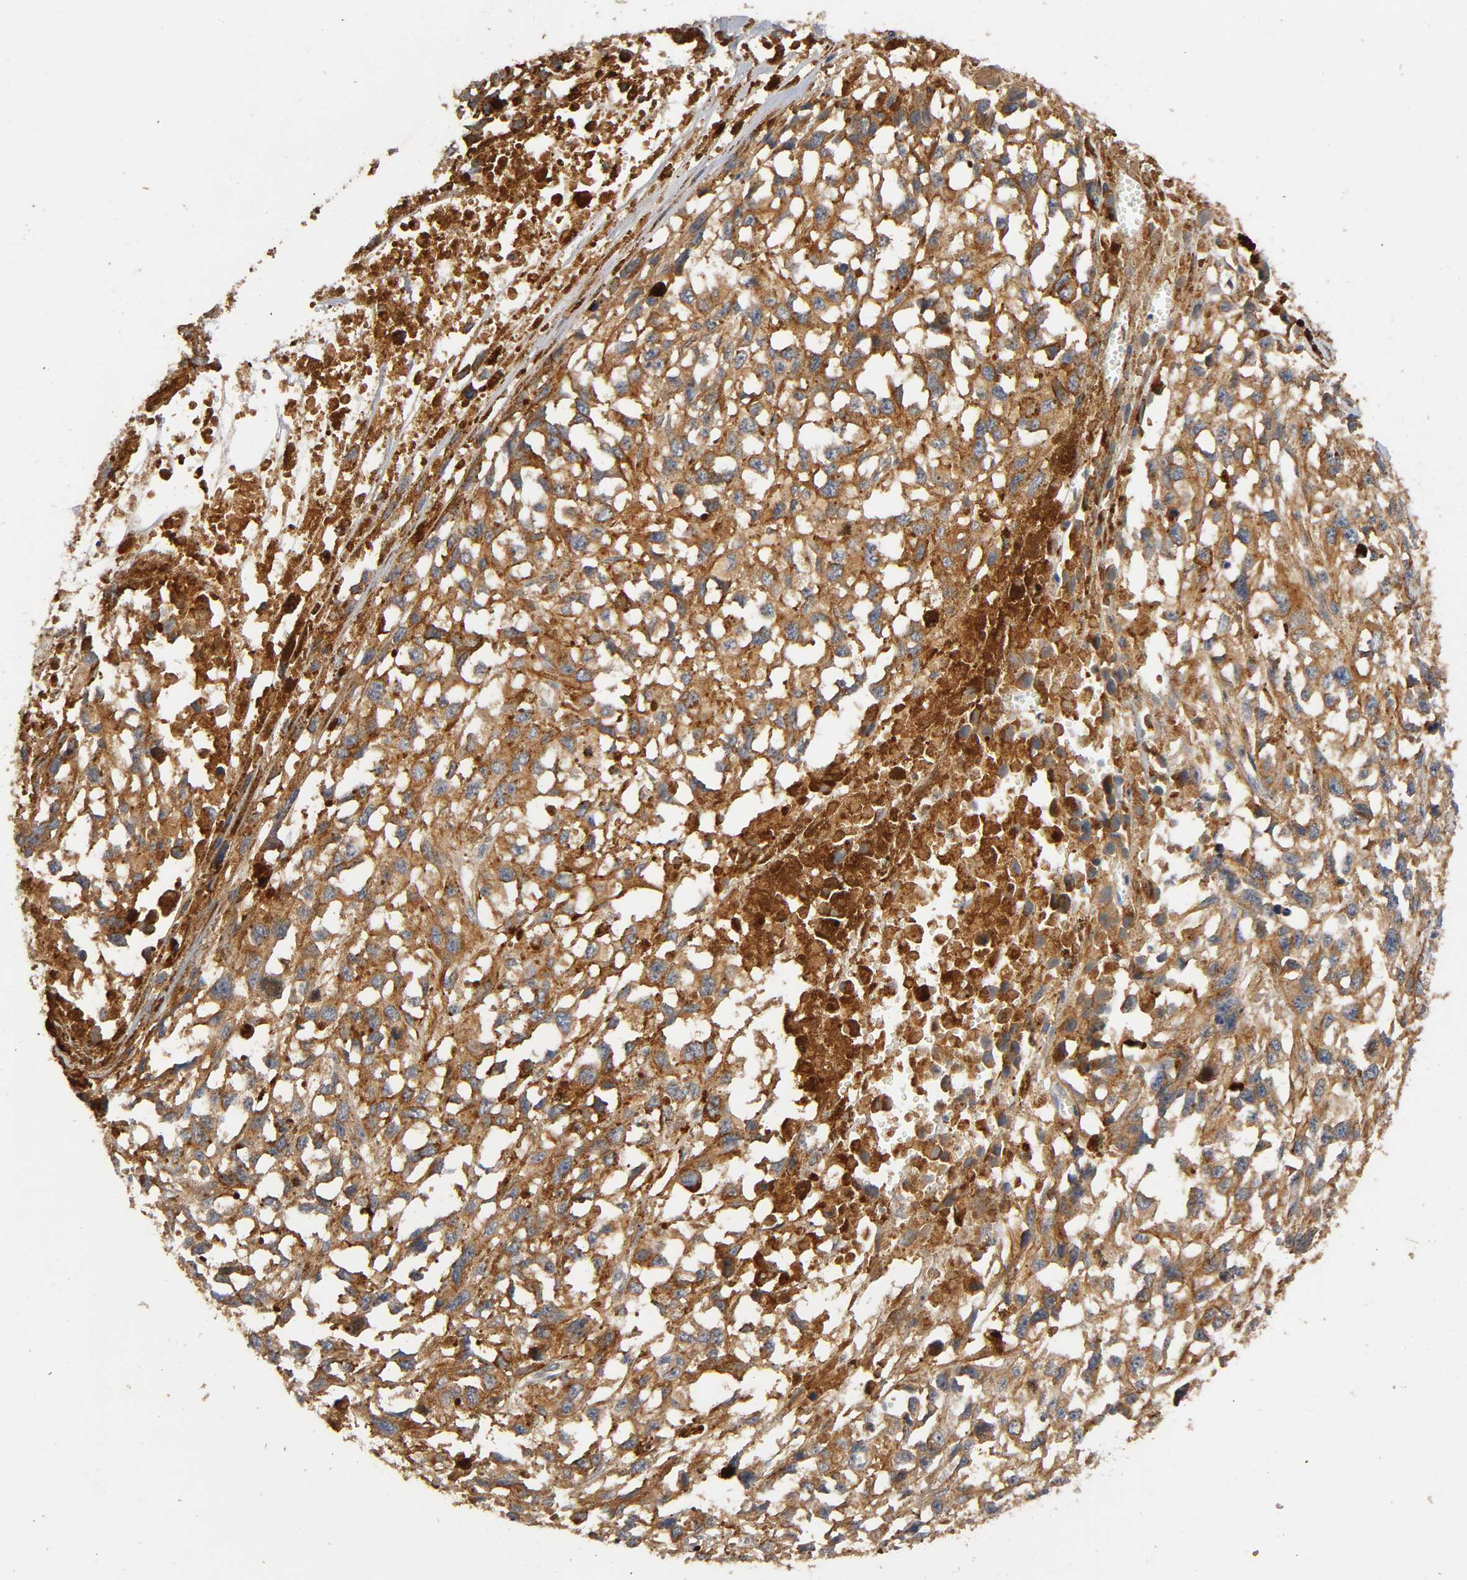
{"staining": {"intensity": "strong", "quantity": ">75%", "location": "cytoplasmic/membranous"}, "tissue": "melanoma", "cell_type": "Tumor cells", "image_type": "cancer", "snomed": [{"axis": "morphology", "description": "Malignant melanoma, Metastatic site"}, {"axis": "topography", "description": "Lymph node"}], "caption": "Human melanoma stained with a protein marker demonstrates strong staining in tumor cells.", "gene": "IKBKB", "patient": {"sex": "male", "age": 59}}